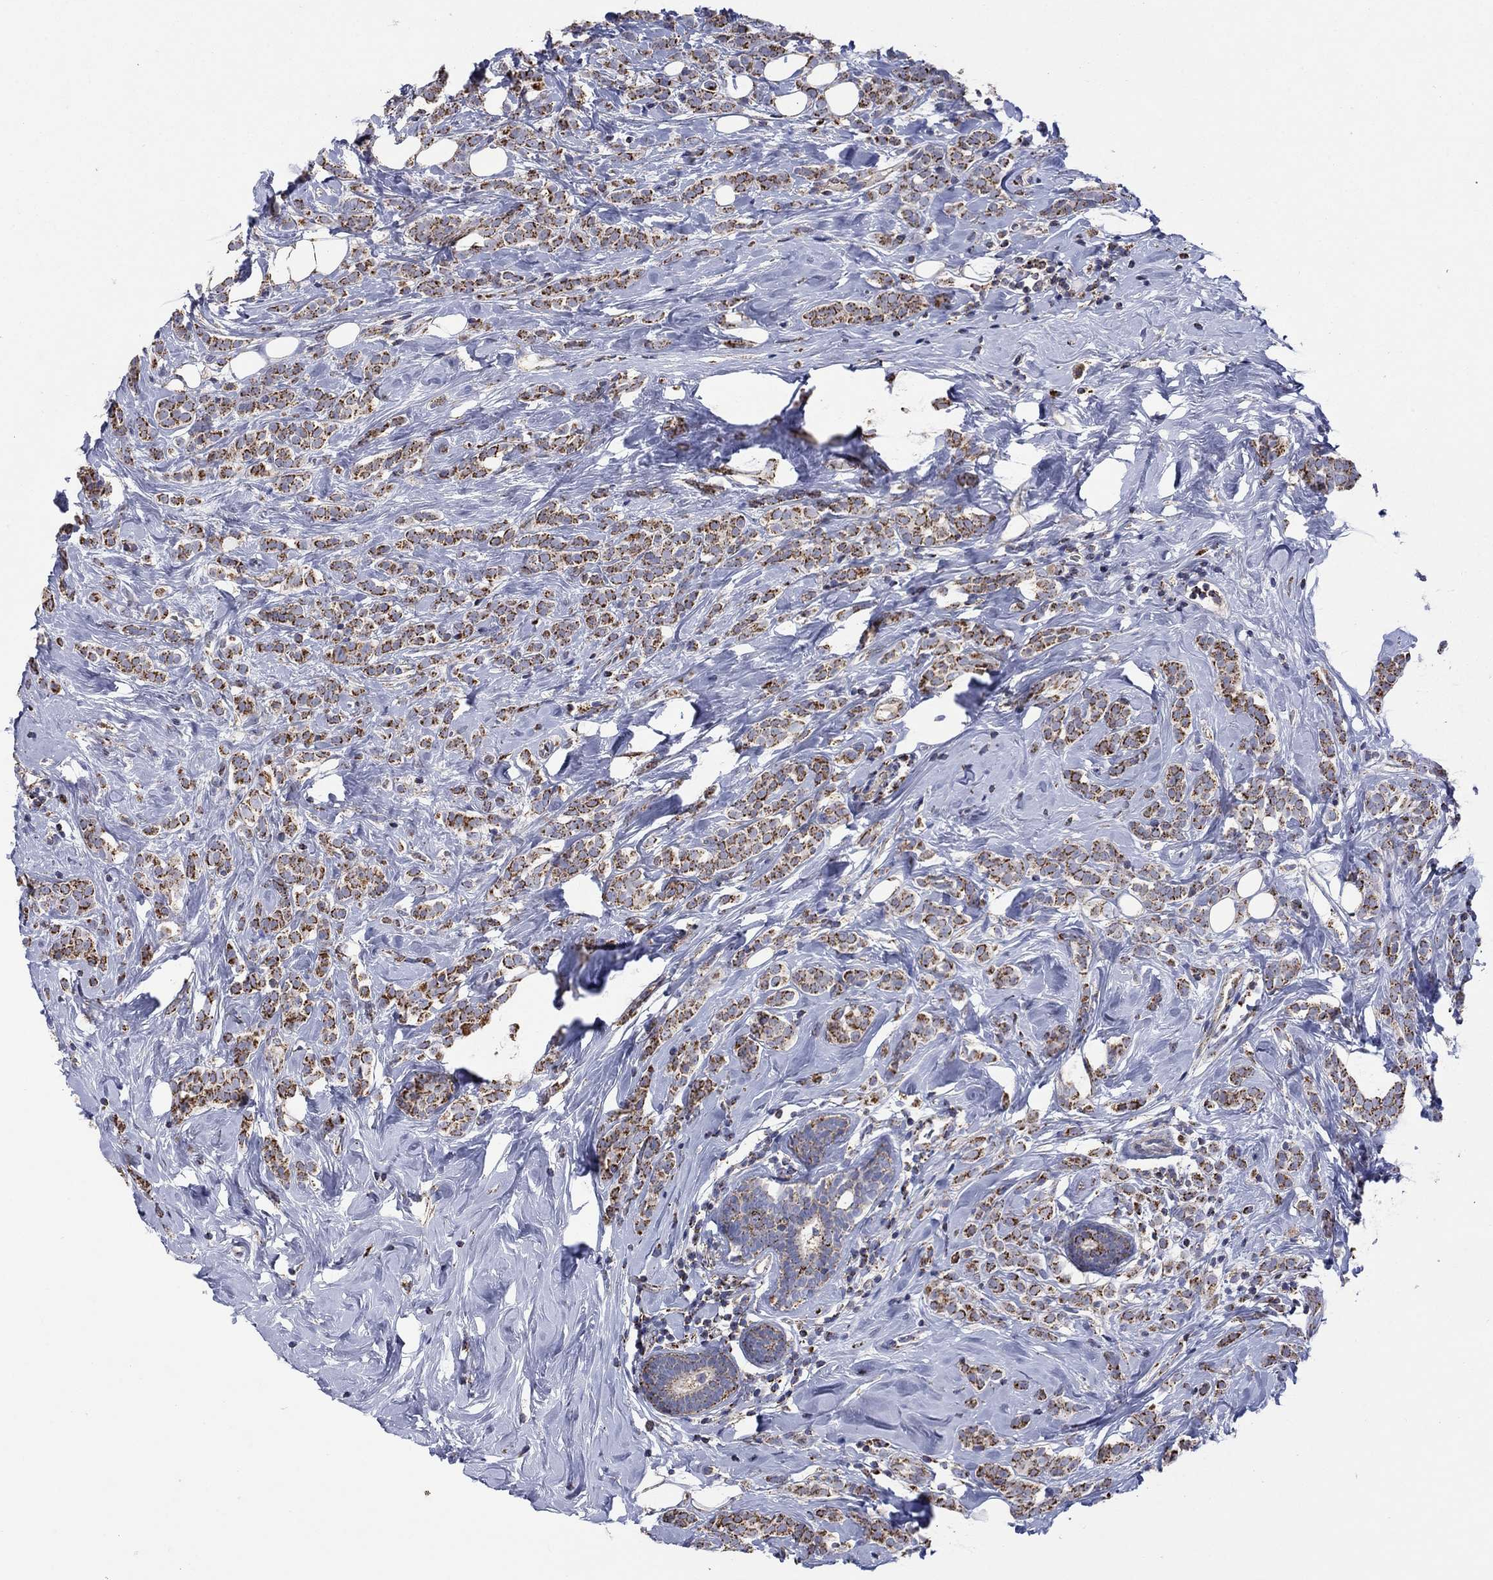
{"staining": {"intensity": "strong", "quantity": "25%-75%", "location": "cytoplasmic/membranous"}, "tissue": "breast cancer", "cell_type": "Tumor cells", "image_type": "cancer", "snomed": [{"axis": "morphology", "description": "Lobular carcinoma"}, {"axis": "topography", "description": "Breast"}], "caption": "Immunohistochemistry of breast lobular carcinoma displays high levels of strong cytoplasmic/membranous staining in approximately 25%-75% of tumor cells. Immunohistochemistry (ihc) stains the protein in brown and the nuclei are stained blue.", "gene": "HPS5", "patient": {"sex": "female", "age": 49}}